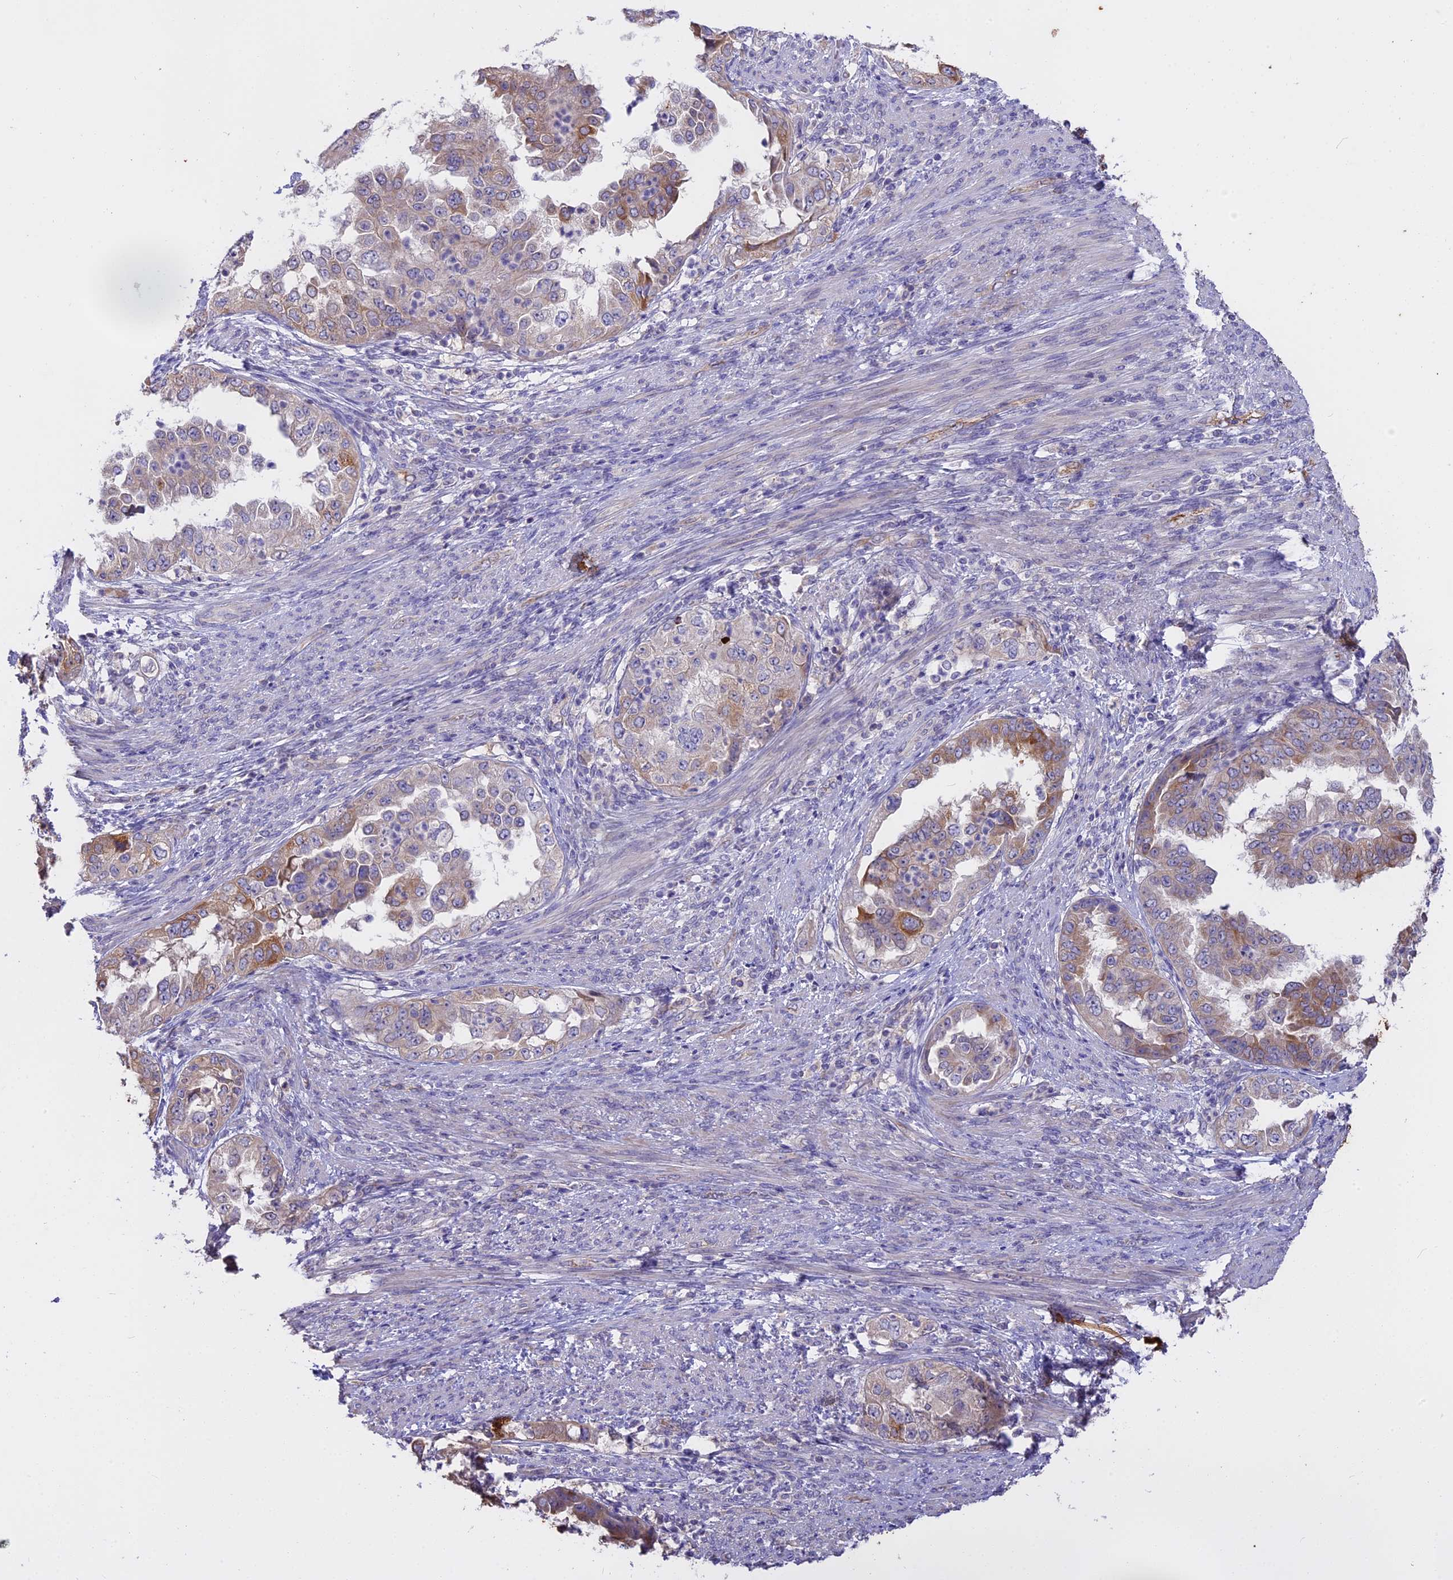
{"staining": {"intensity": "moderate", "quantity": "<25%", "location": "cytoplasmic/membranous"}, "tissue": "endometrial cancer", "cell_type": "Tumor cells", "image_type": "cancer", "snomed": [{"axis": "morphology", "description": "Adenocarcinoma, NOS"}, {"axis": "topography", "description": "Endometrium"}], "caption": "The immunohistochemical stain highlights moderate cytoplasmic/membranous staining in tumor cells of endometrial adenocarcinoma tissue.", "gene": "WFDC2", "patient": {"sex": "female", "age": 85}}